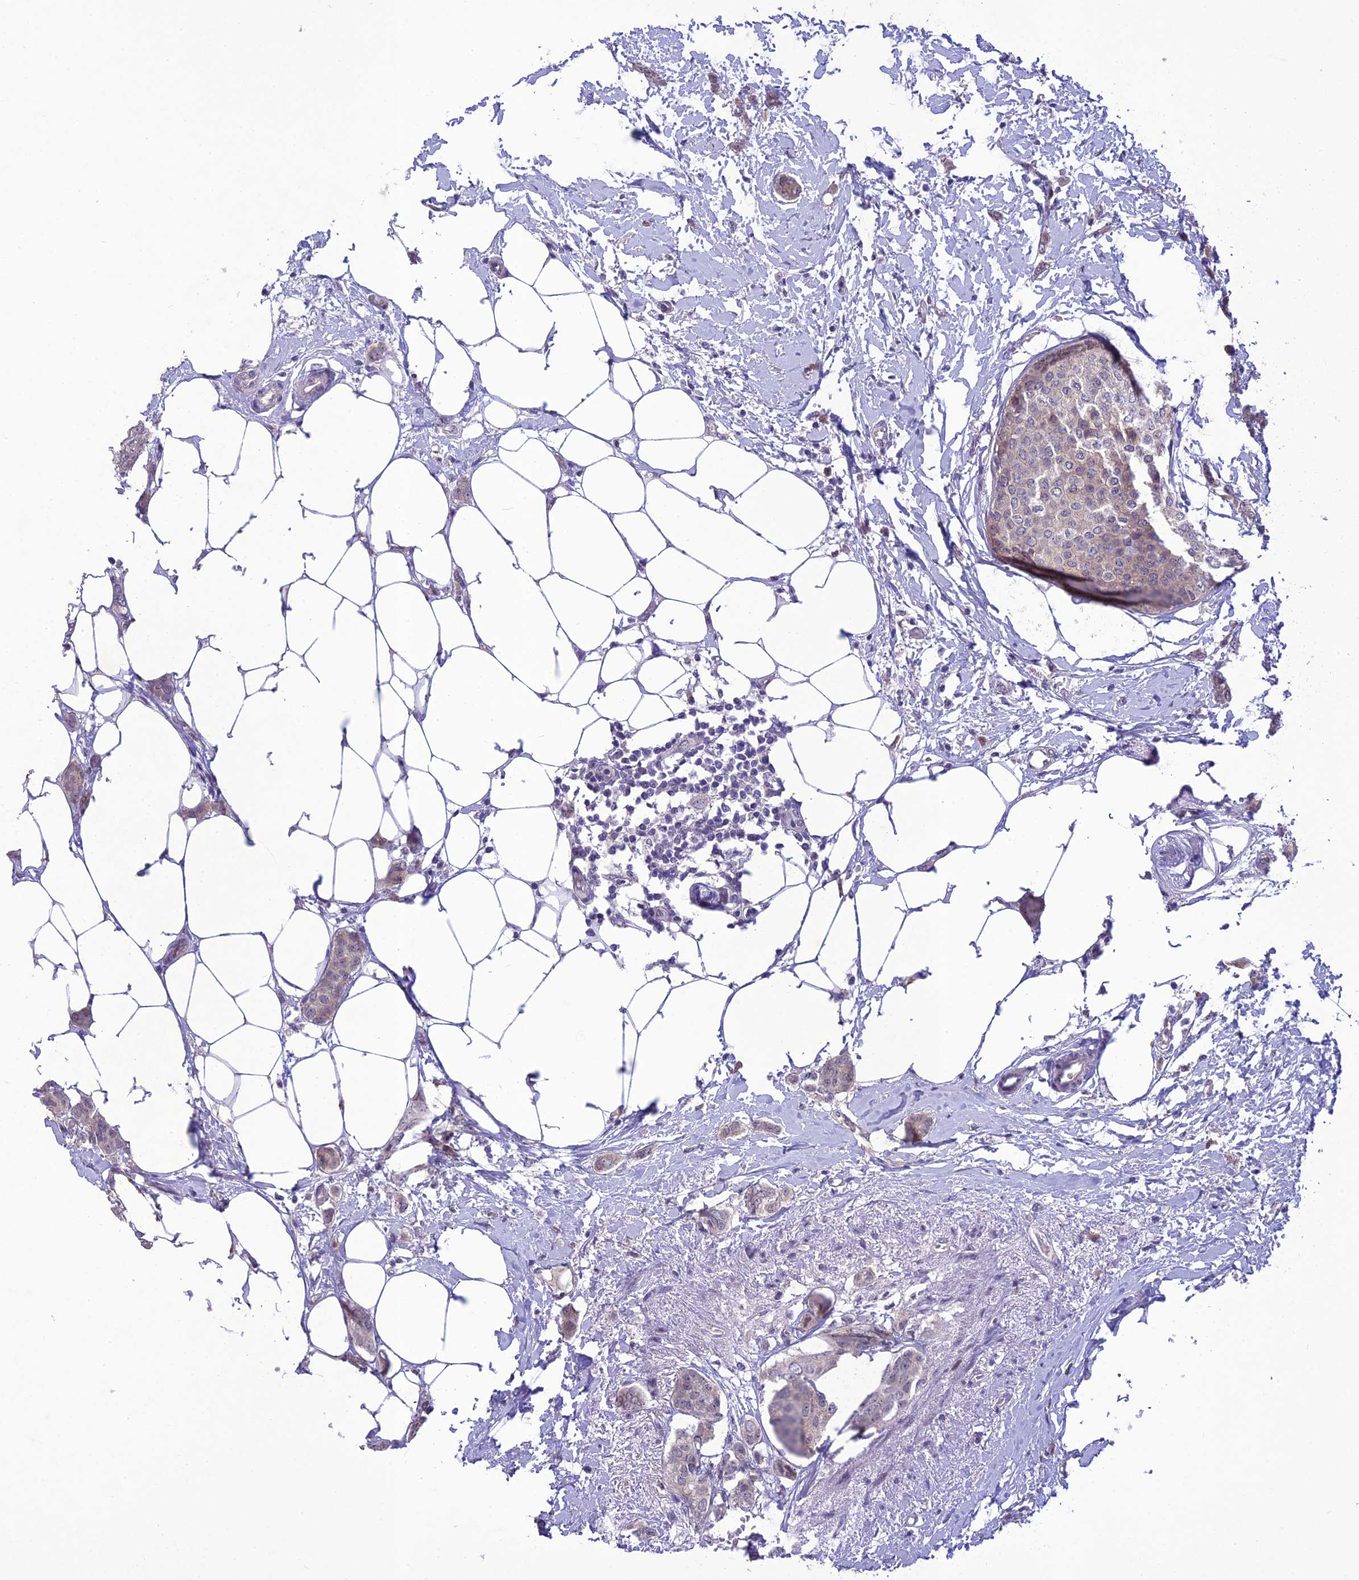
{"staining": {"intensity": "weak", "quantity": "<25%", "location": "cytoplasmic/membranous"}, "tissue": "breast cancer", "cell_type": "Tumor cells", "image_type": "cancer", "snomed": [{"axis": "morphology", "description": "Duct carcinoma"}, {"axis": "topography", "description": "Breast"}], "caption": "Invasive ductal carcinoma (breast) stained for a protein using immunohistochemistry exhibits no expression tumor cells.", "gene": "ANKRD52", "patient": {"sex": "female", "age": 72}}